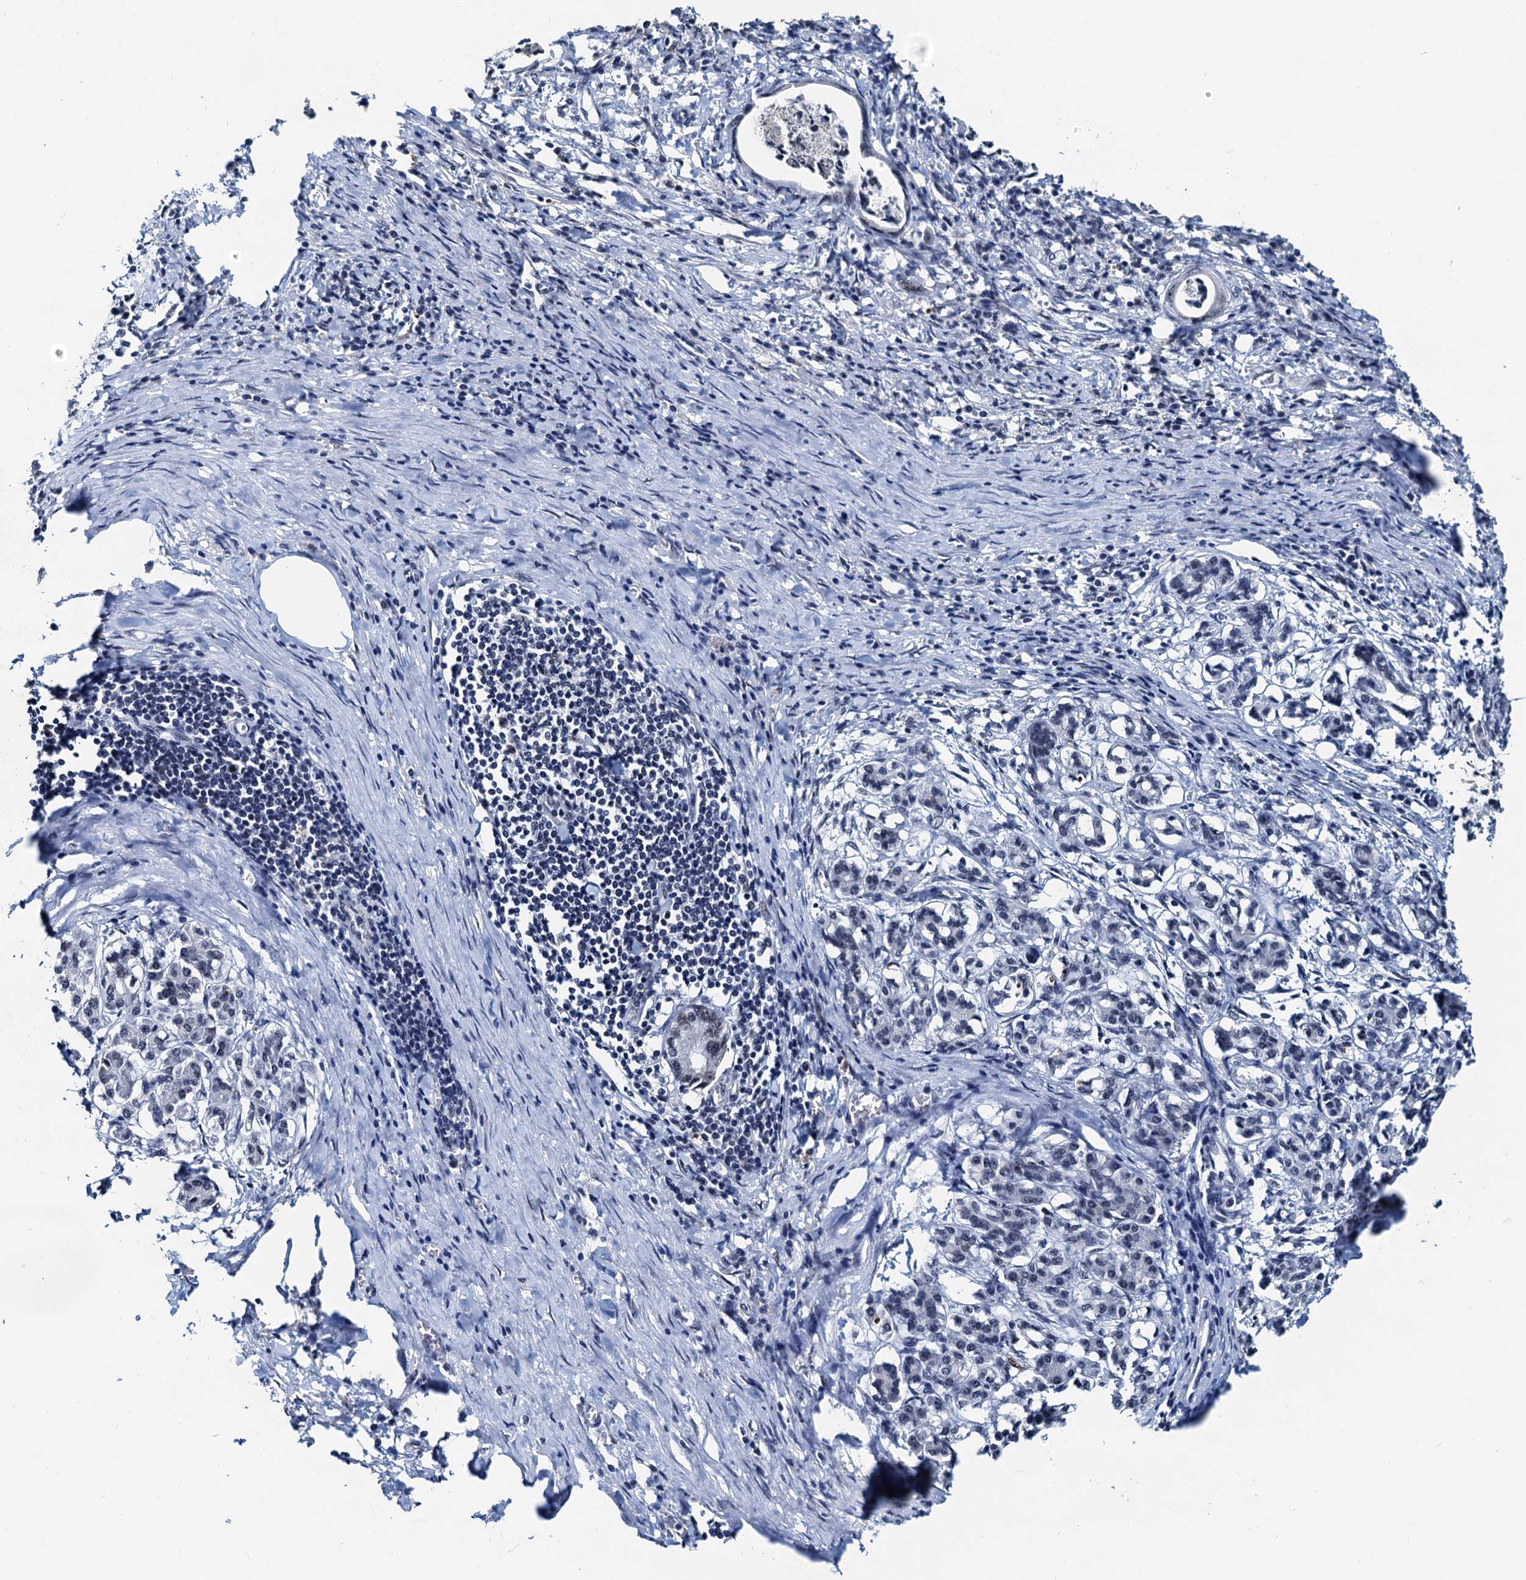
{"staining": {"intensity": "weak", "quantity": "25%-75%", "location": "nuclear"}, "tissue": "pancreatic cancer", "cell_type": "Tumor cells", "image_type": "cancer", "snomed": [{"axis": "morphology", "description": "Adenocarcinoma, NOS"}, {"axis": "topography", "description": "Pancreas"}], "caption": "Immunohistochemistry of pancreatic adenocarcinoma reveals low levels of weak nuclear positivity in approximately 25%-75% of tumor cells.", "gene": "SNRPD1", "patient": {"sex": "female", "age": 55}}